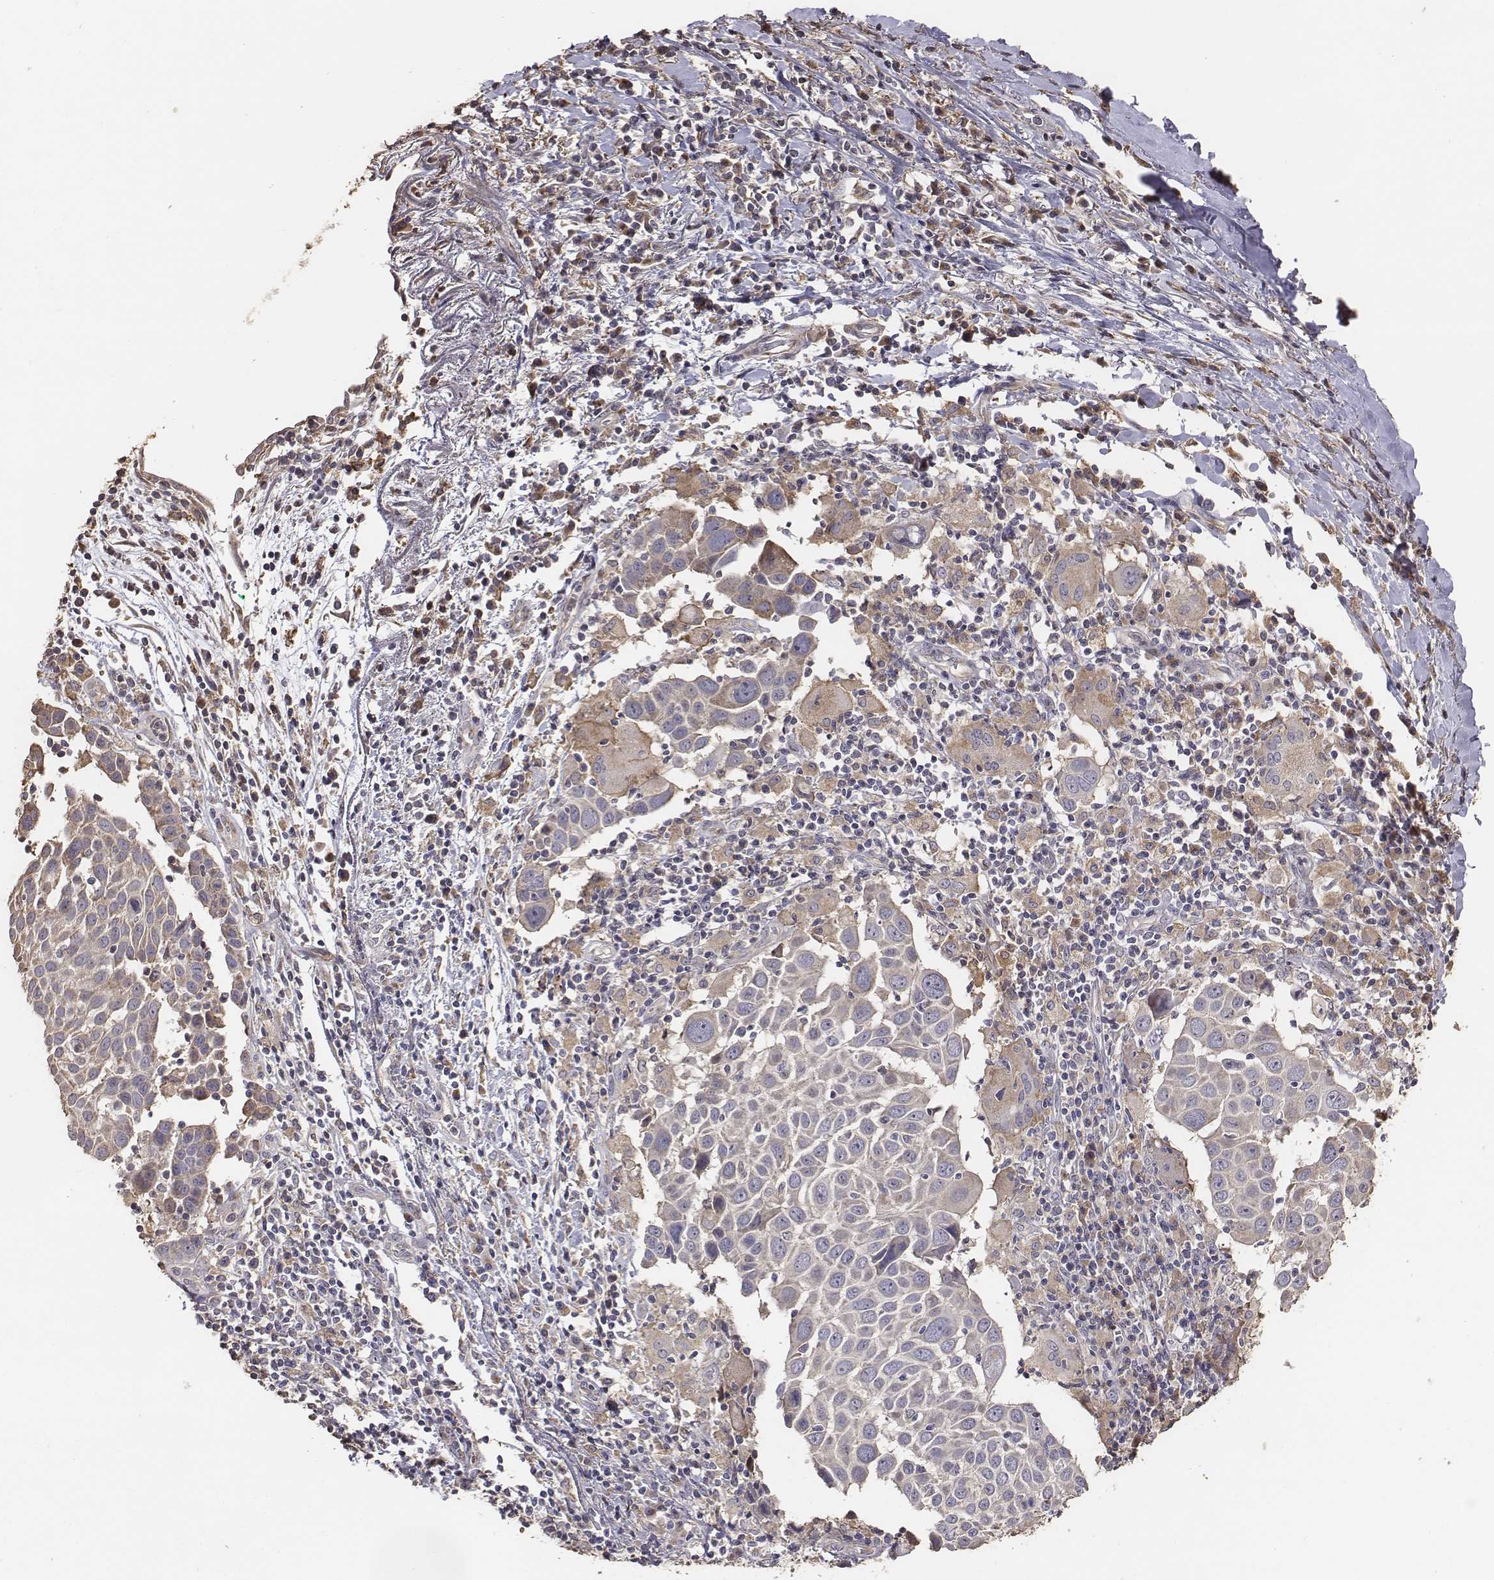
{"staining": {"intensity": "weak", "quantity": ">75%", "location": "cytoplasmic/membranous"}, "tissue": "lung cancer", "cell_type": "Tumor cells", "image_type": "cancer", "snomed": [{"axis": "morphology", "description": "Squamous cell carcinoma, NOS"}, {"axis": "topography", "description": "Lung"}], "caption": "Lung squamous cell carcinoma stained for a protein exhibits weak cytoplasmic/membranous positivity in tumor cells.", "gene": "AP1B1", "patient": {"sex": "male", "age": 57}}